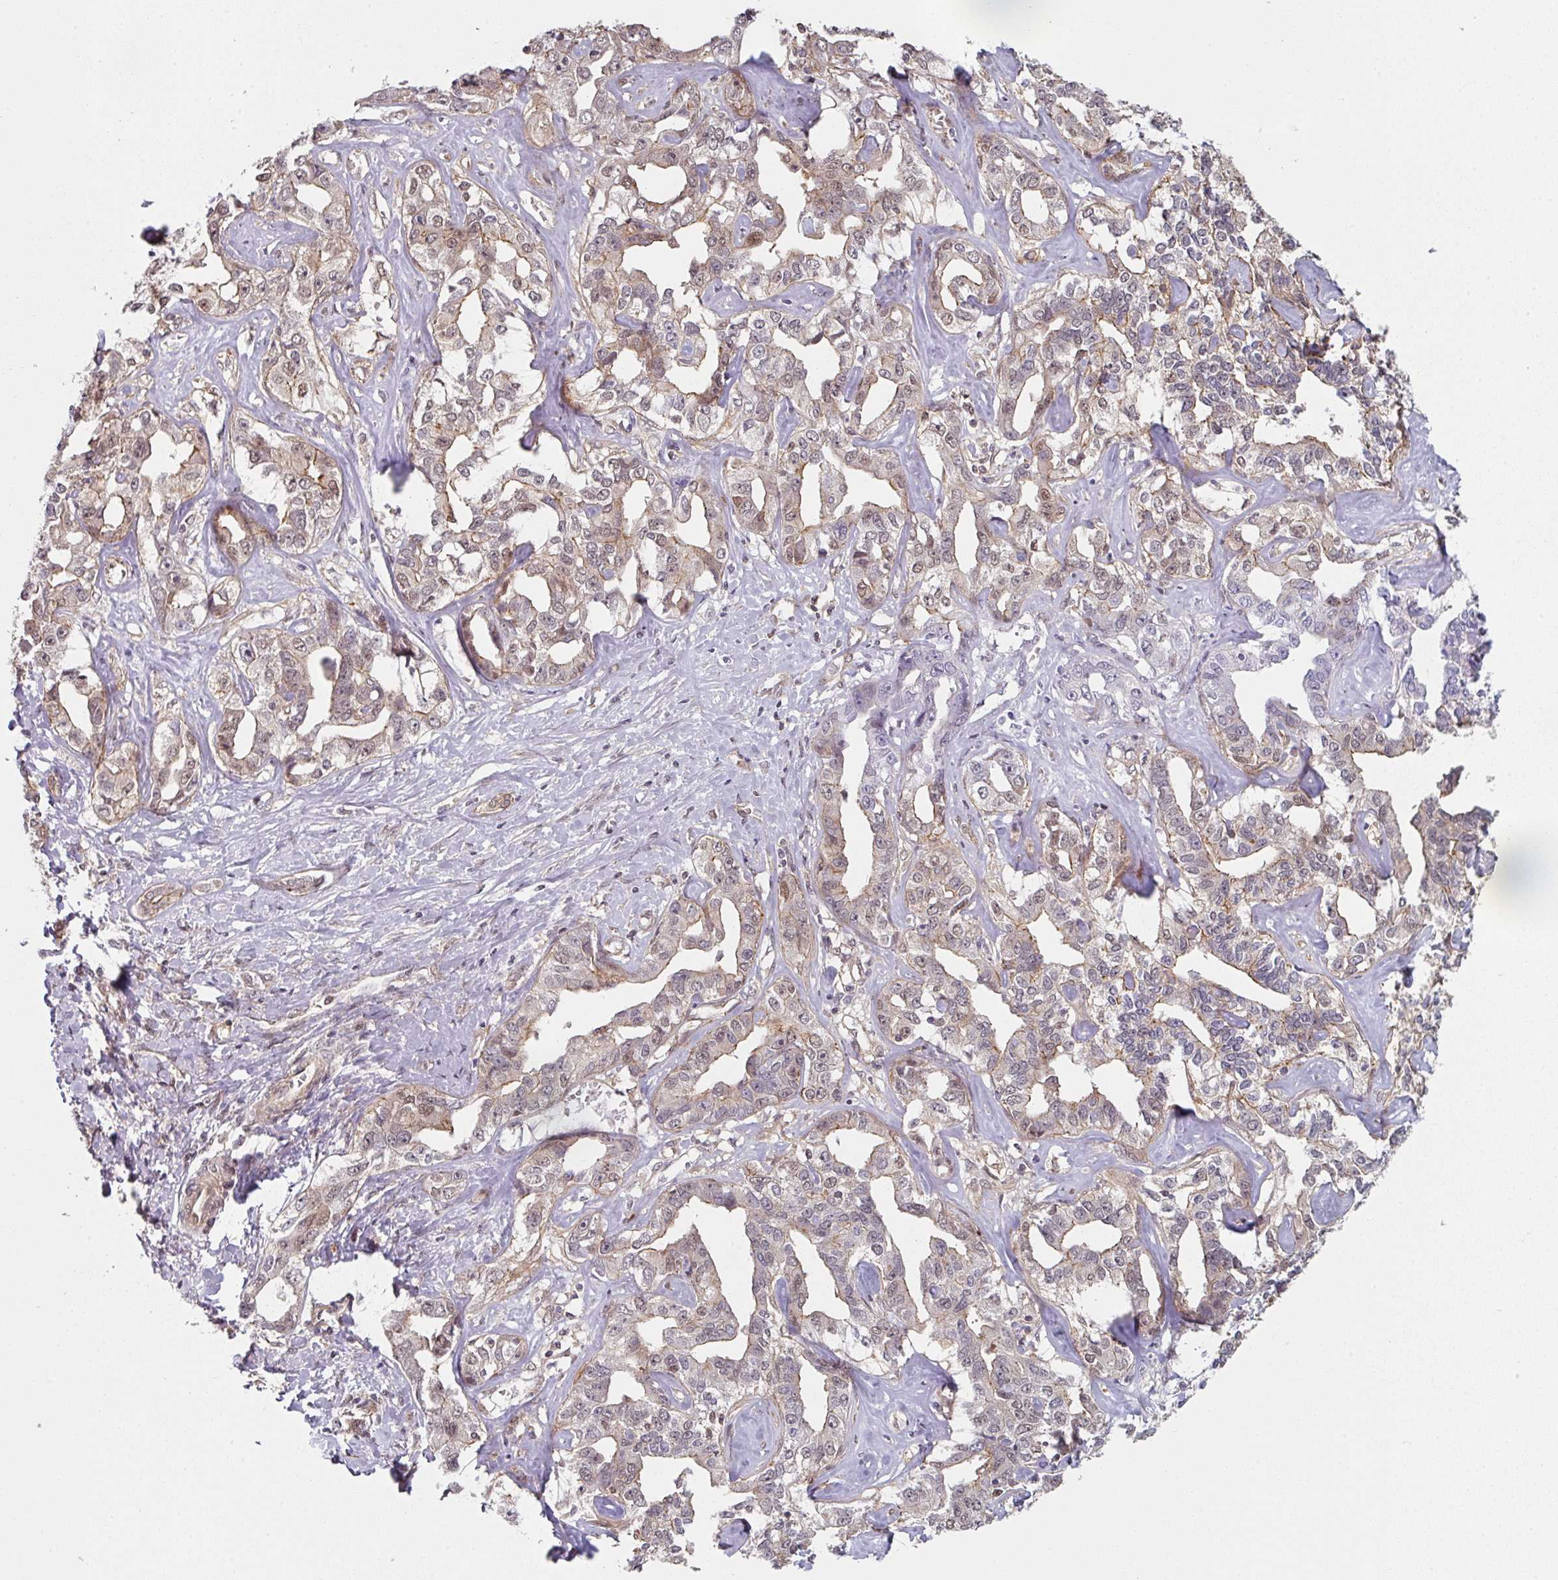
{"staining": {"intensity": "weak", "quantity": "25%-75%", "location": "cytoplasmic/membranous,nuclear"}, "tissue": "liver cancer", "cell_type": "Tumor cells", "image_type": "cancer", "snomed": [{"axis": "morphology", "description": "Cholangiocarcinoma"}, {"axis": "topography", "description": "Liver"}], "caption": "Immunohistochemistry (DAB) staining of liver cancer shows weak cytoplasmic/membranous and nuclear protein staining in about 25%-75% of tumor cells.", "gene": "PSME3IP1", "patient": {"sex": "male", "age": 59}}